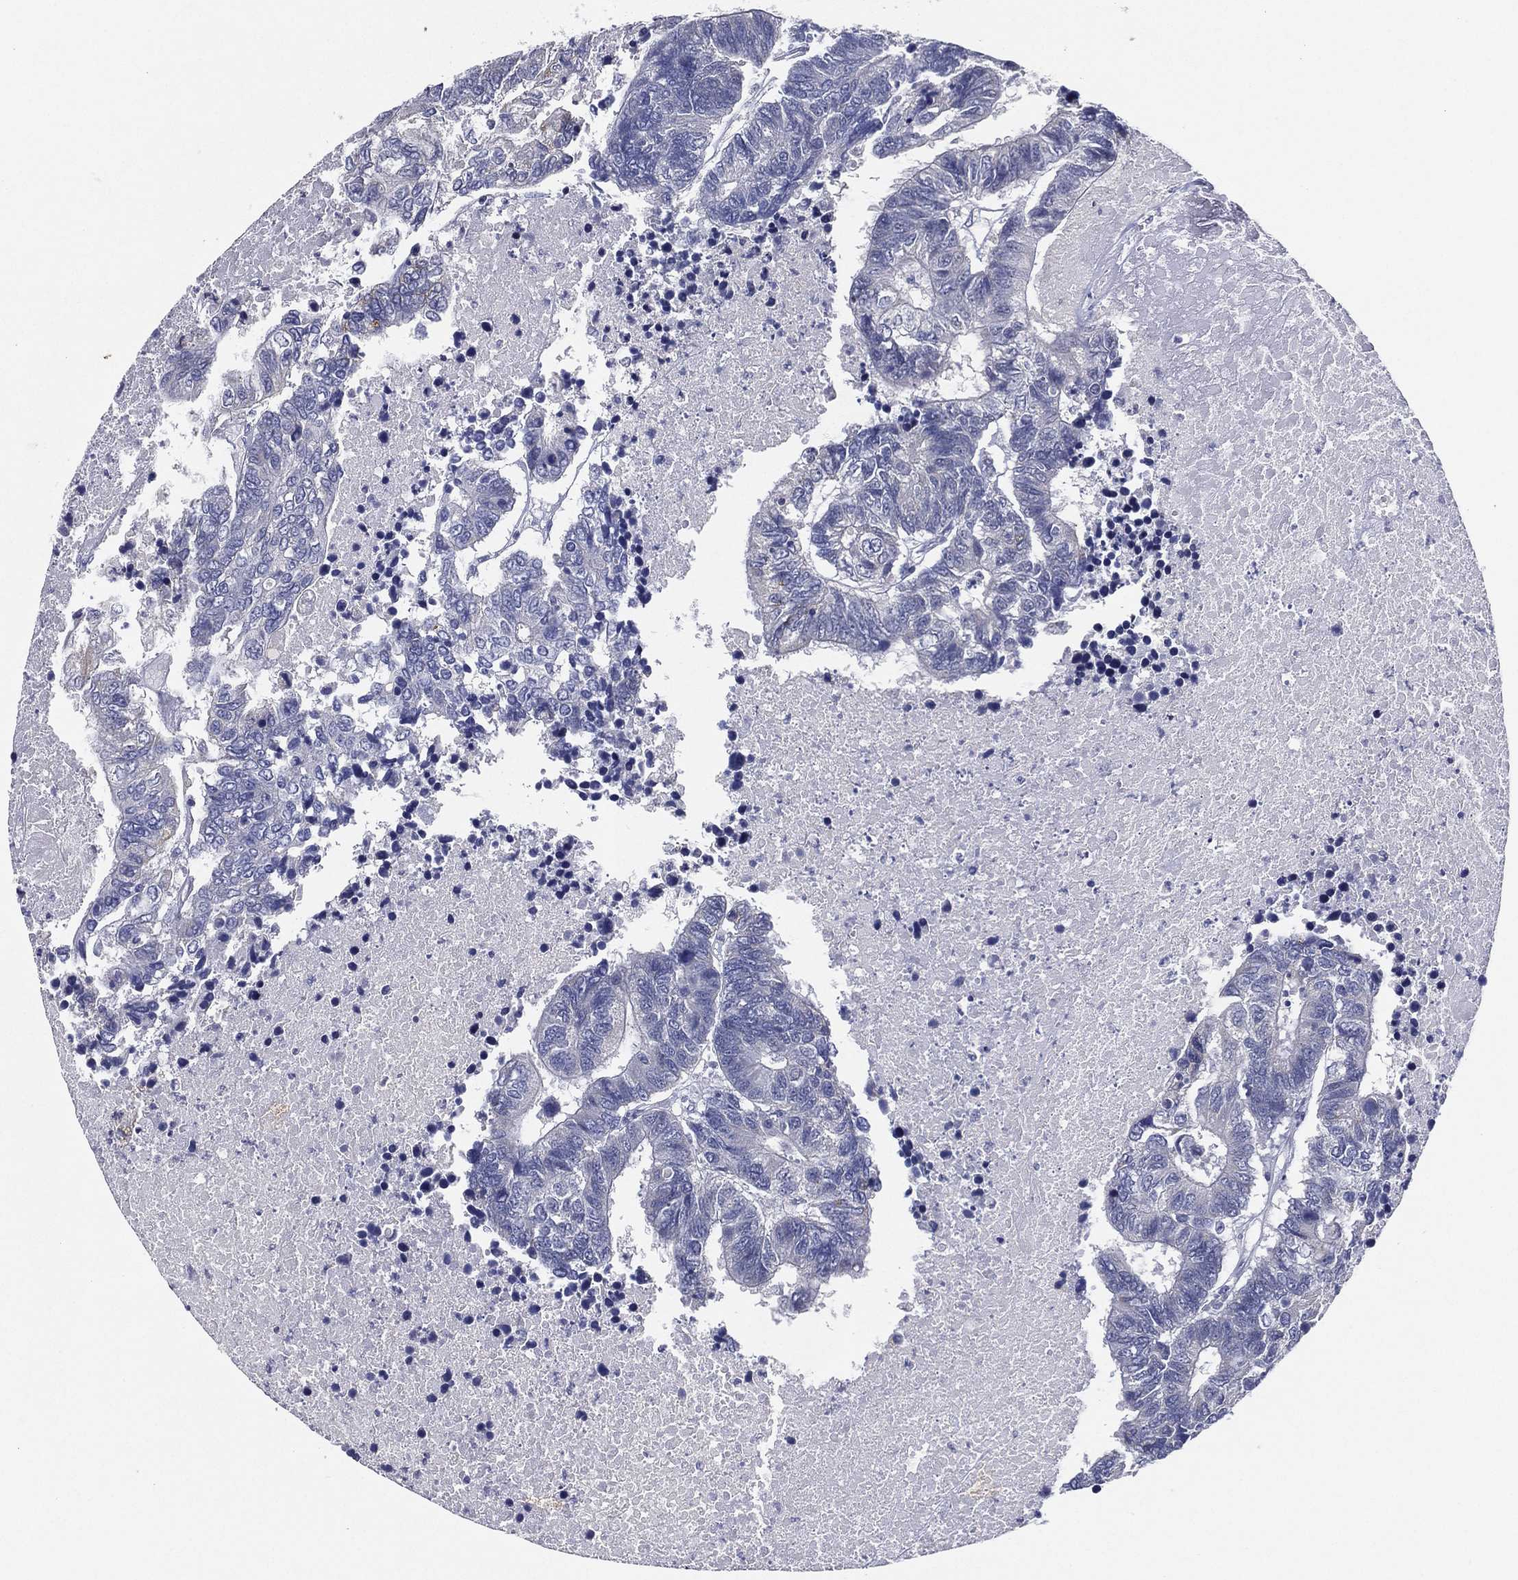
{"staining": {"intensity": "negative", "quantity": "none", "location": "none"}, "tissue": "colorectal cancer", "cell_type": "Tumor cells", "image_type": "cancer", "snomed": [{"axis": "morphology", "description": "Adenocarcinoma, NOS"}, {"axis": "topography", "description": "Colon"}], "caption": "IHC of human colorectal cancer displays no staining in tumor cells. (Stains: DAB (3,3'-diaminobenzidine) immunohistochemistry with hematoxylin counter stain, Microscopy: brightfield microscopy at high magnification).", "gene": "SLC13A4", "patient": {"sex": "female", "age": 48}}